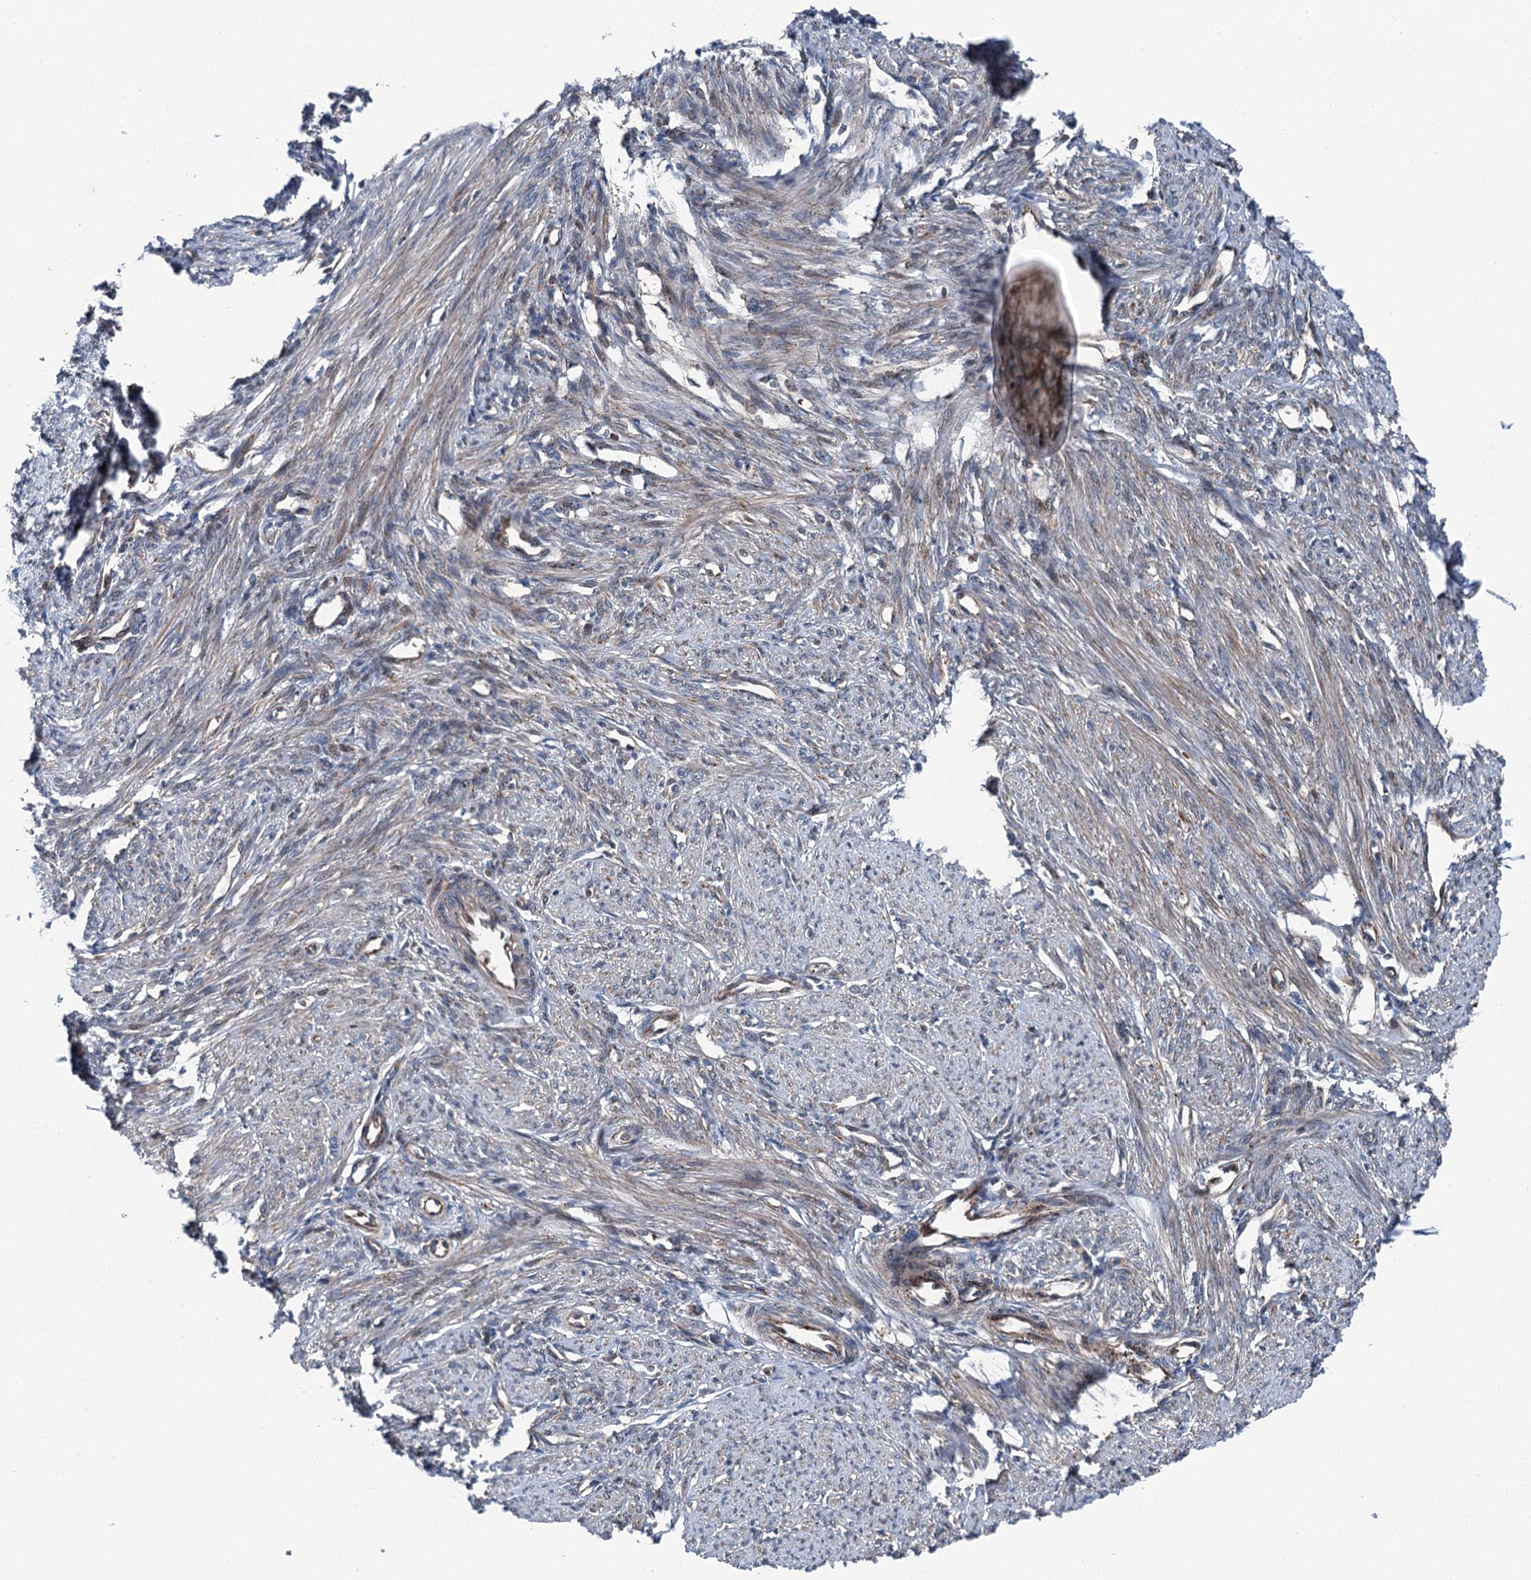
{"staining": {"intensity": "moderate", "quantity": "25%-75%", "location": "cytoplasmic/membranous"}, "tissue": "smooth muscle", "cell_type": "Smooth muscle cells", "image_type": "normal", "snomed": [{"axis": "morphology", "description": "Normal tissue, NOS"}, {"axis": "topography", "description": "Smooth muscle"}, {"axis": "topography", "description": "Uterus"}], "caption": "This image displays IHC staining of unremarkable human smooth muscle, with medium moderate cytoplasmic/membranous staining in approximately 25%-75% of smooth muscle cells.", "gene": "POLR1D", "patient": {"sex": "female", "age": 59}}